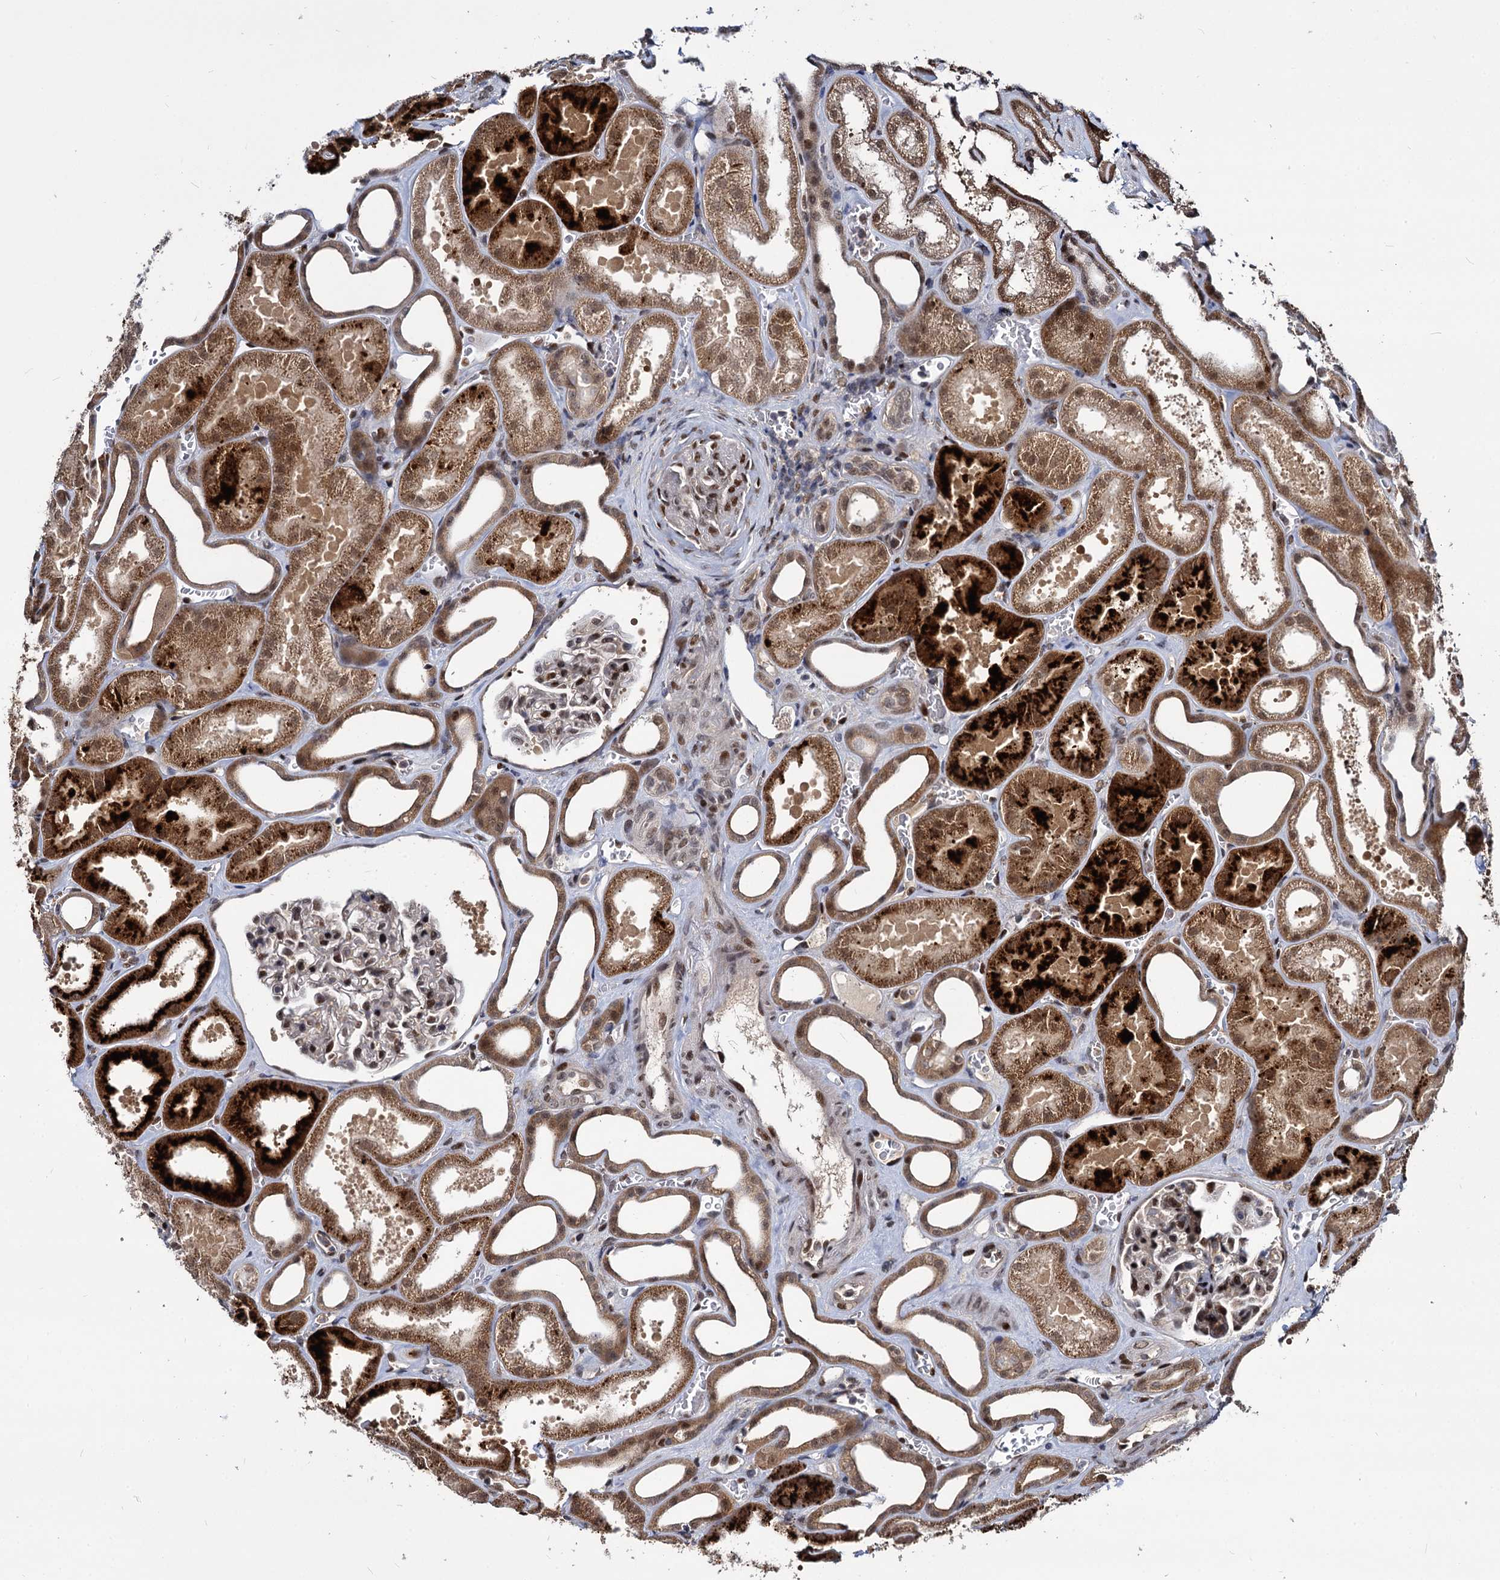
{"staining": {"intensity": "strong", "quantity": ">75%", "location": "nuclear"}, "tissue": "kidney", "cell_type": "Cells in glomeruli", "image_type": "normal", "snomed": [{"axis": "morphology", "description": "Normal tissue, NOS"}, {"axis": "morphology", "description": "Adenocarcinoma, NOS"}, {"axis": "topography", "description": "Kidney"}], "caption": "Kidney stained for a protein demonstrates strong nuclear positivity in cells in glomeruli. (DAB IHC with brightfield microscopy, high magnification).", "gene": "MAML2", "patient": {"sex": "female", "age": 68}}